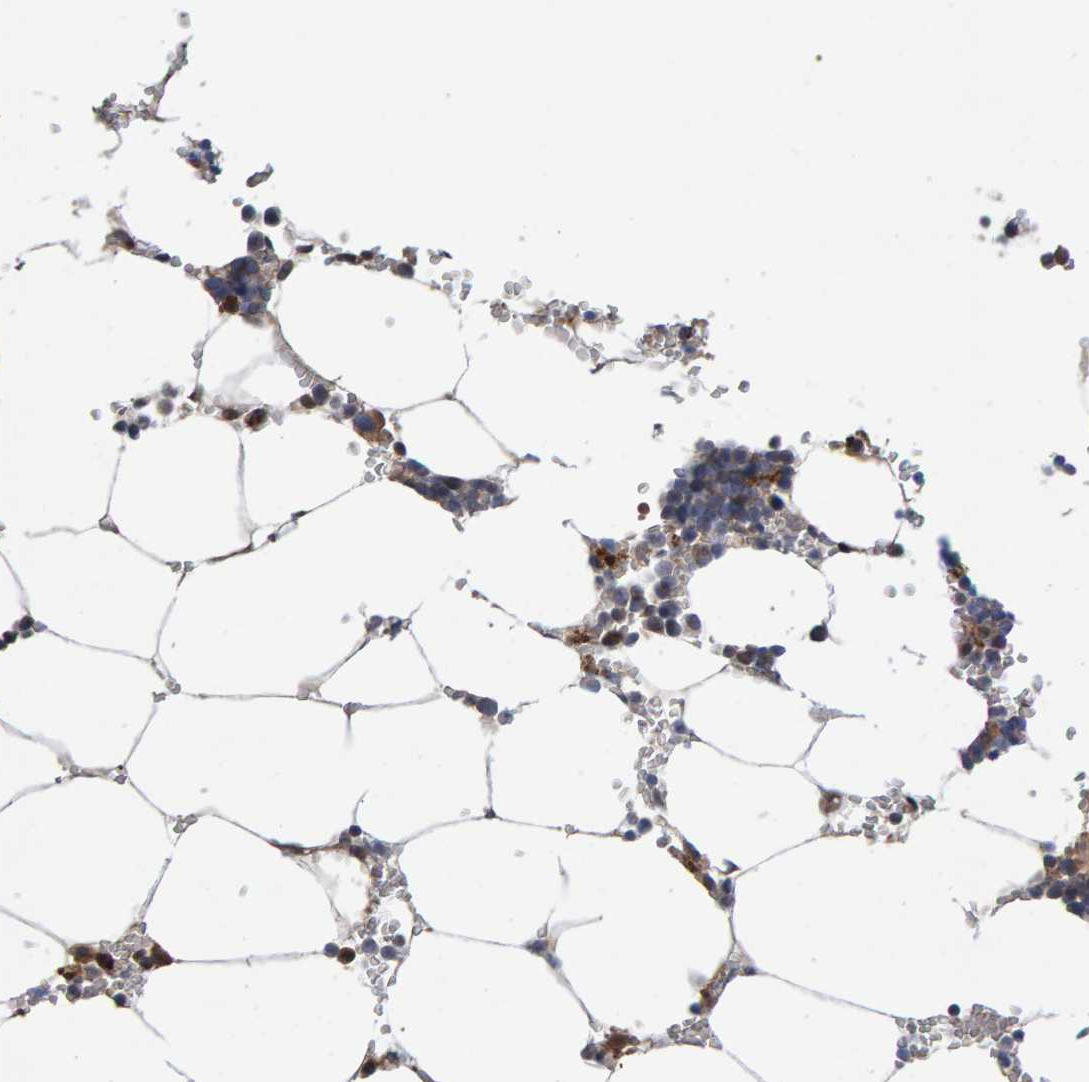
{"staining": {"intensity": "moderate", "quantity": "25%-75%", "location": "cytoplasmic/membranous,nuclear"}, "tissue": "bone marrow", "cell_type": "Hematopoietic cells", "image_type": "normal", "snomed": [{"axis": "morphology", "description": "Normal tissue, NOS"}, {"axis": "topography", "description": "Bone marrow"}], "caption": "Hematopoietic cells show medium levels of moderate cytoplasmic/membranous,nuclear positivity in approximately 25%-75% of cells in benign human bone marrow.", "gene": "CCDC25", "patient": {"sex": "male", "age": 70}}